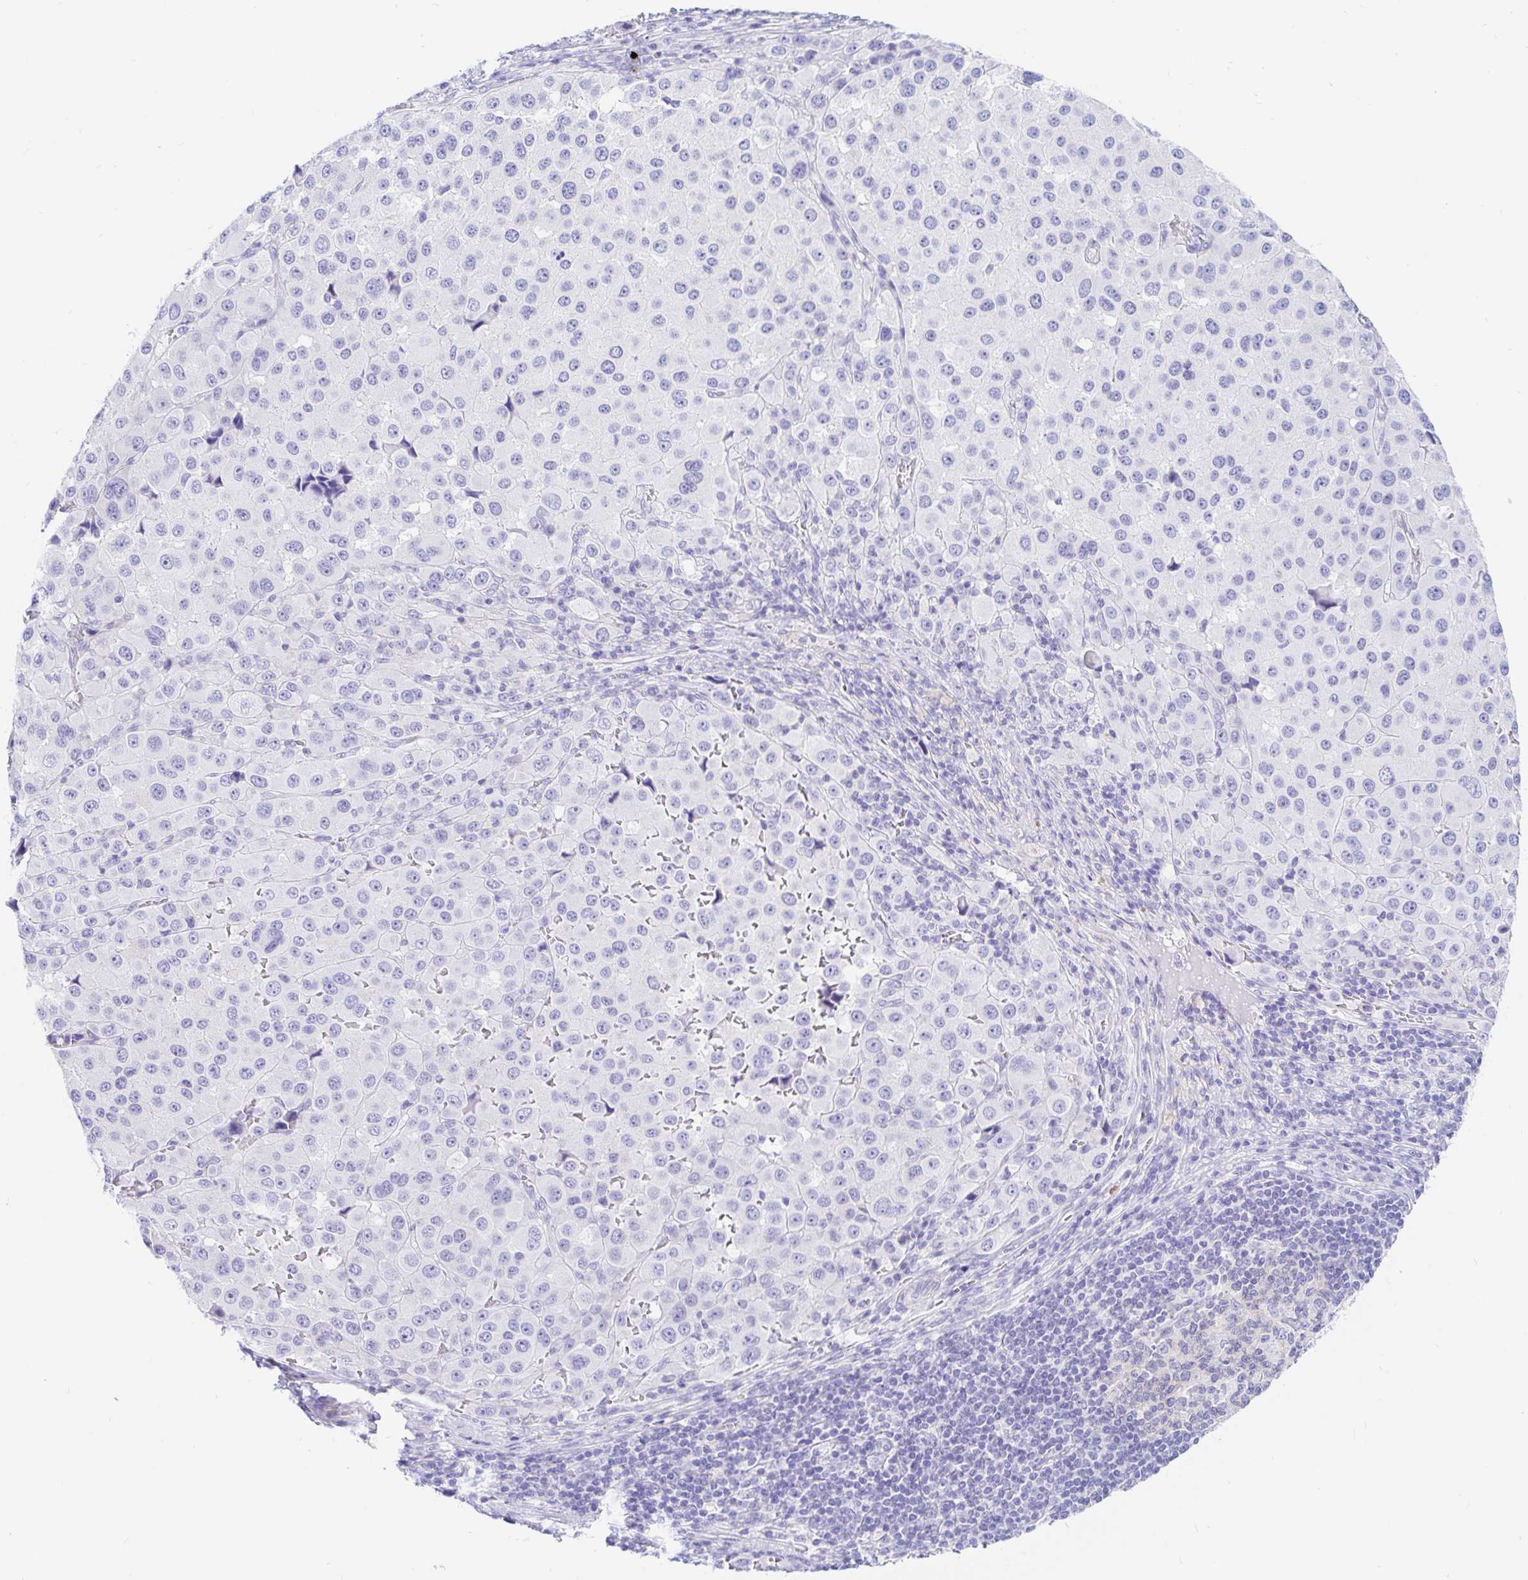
{"staining": {"intensity": "negative", "quantity": "none", "location": "none"}, "tissue": "melanoma", "cell_type": "Tumor cells", "image_type": "cancer", "snomed": [{"axis": "morphology", "description": "Malignant melanoma, Metastatic site"}, {"axis": "topography", "description": "Lymph node"}], "caption": "Immunohistochemistry (IHC) of malignant melanoma (metastatic site) reveals no staining in tumor cells.", "gene": "PPP1R1B", "patient": {"sex": "female", "age": 65}}